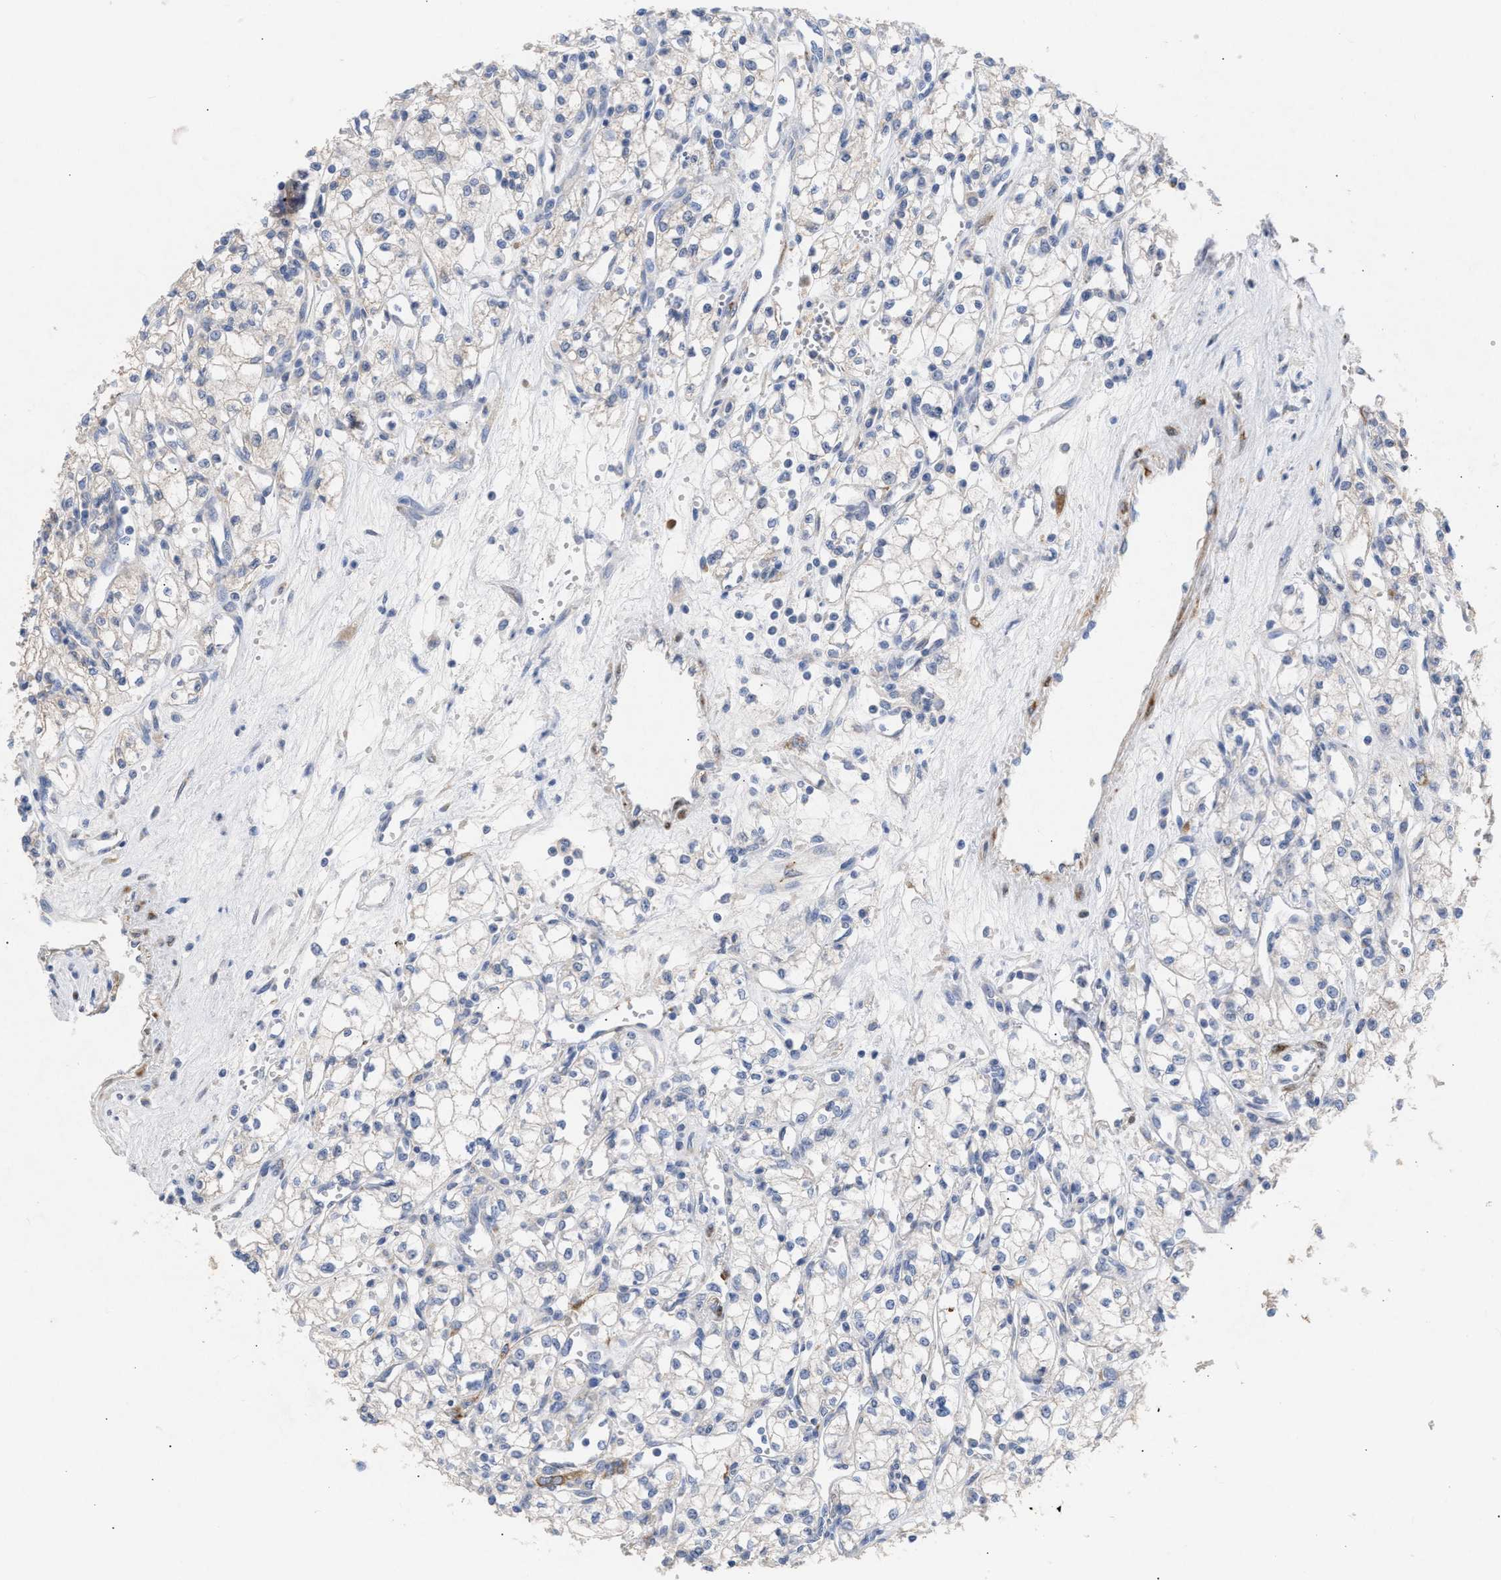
{"staining": {"intensity": "negative", "quantity": "none", "location": "none"}, "tissue": "renal cancer", "cell_type": "Tumor cells", "image_type": "cancer", "snomed": [{"axis": "morphology", "description": "Adenocarcinoma, NOS"}, {"axis": "topography", "description": "Kidney"}], "caption": "High magnification brightfield microscopy of renal adenocarcinoma stained with DAB (brown) and counterstained with hematoxylin (blue): tumor cells show no significant positivity.", "gene": "SELENOM", "patient": {"sex": "male", "age": 59}}